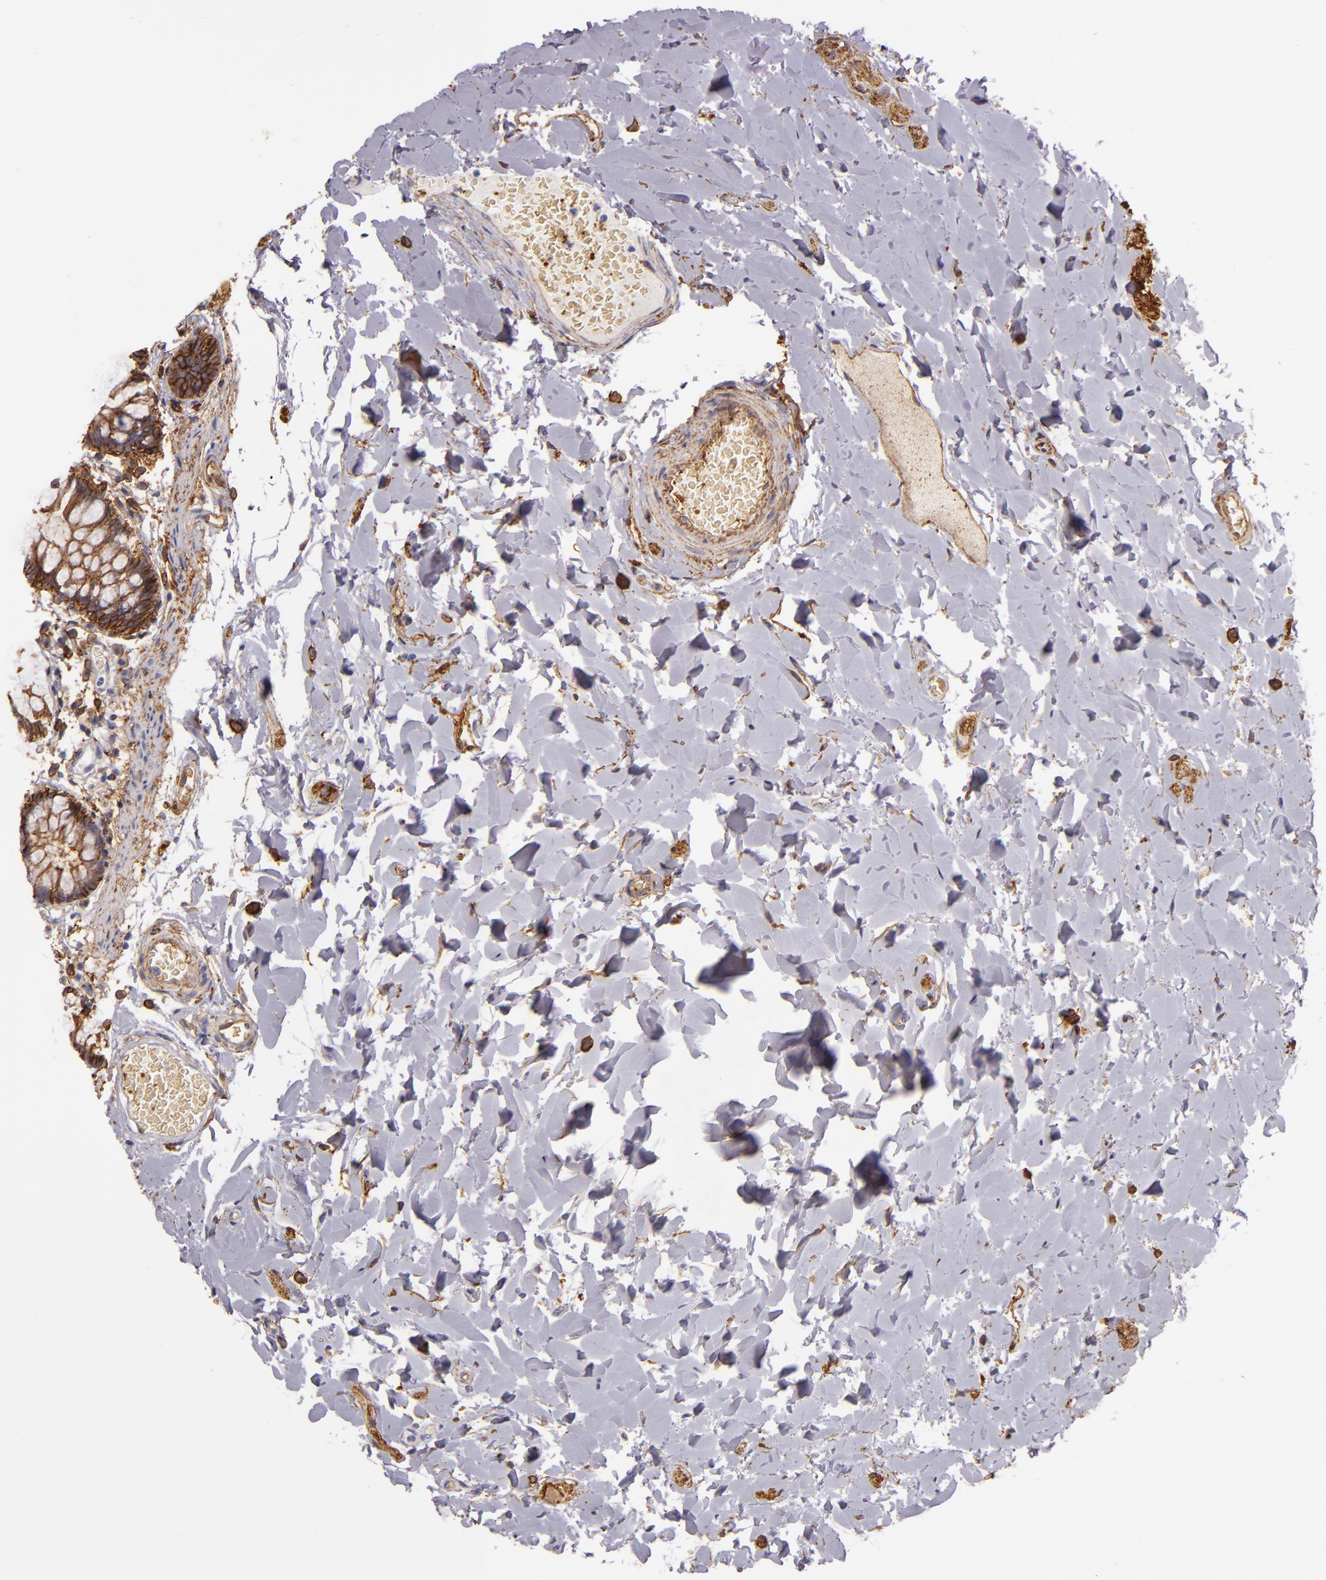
{"staining": {"intensity": "moderate", "quantity": ">75%", "location": "cytoplasmic/membranous"}, "tissue": "colon", "cell_type": "Endothelial cells", "image_type": "normal", "snomed": [{"axis": "morphology", "description": "Normal tissue, NOS"}, {"axis": "topography", "description": "Smooth muscle"}, {"axis": "topography", "description": "Colon"}], "caption": "Immunohistochemical staining of normal colon reveals >75% levels of moderate cytoplasmic/membranous protein staining in about >75% of endothelial cells.", "gene": "CD9", "patient": {"sex": "male", "age": 67}}